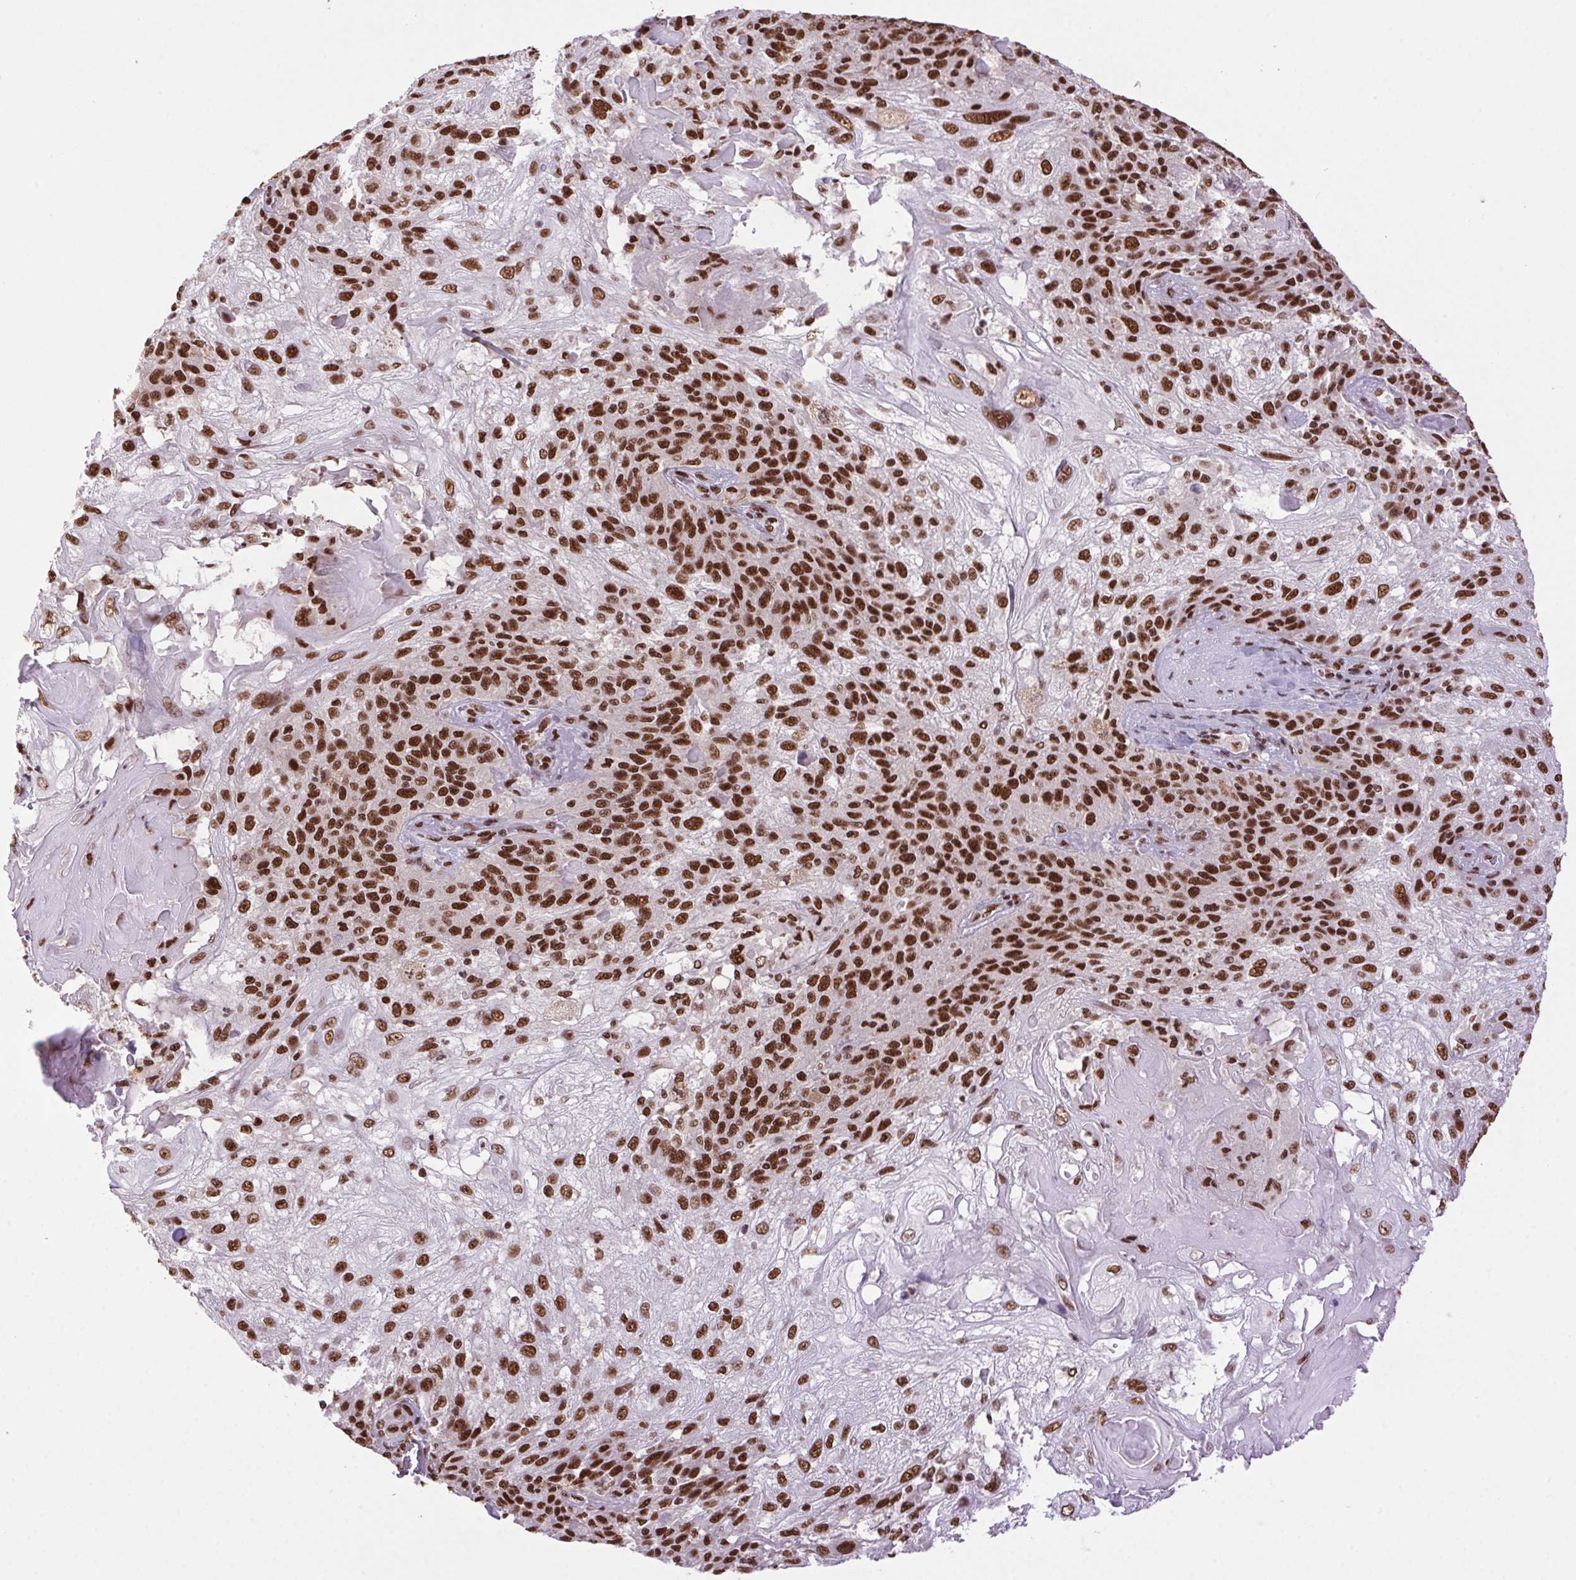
{"staining": {"intensity": "strong", "quantity": ">75%", "location": "nuclear"}, "tissue": "skin cancer", "cell_type": "Tumor cells", "image_type": "cancer", "snomed": [{"axis": "morphology", "description": "Normal tissue, NOS"}, {"axis": "morphology", "description": "Squamous cell carcinoma, NOS"}, {"axis": "topography", "description": "Skin"}], "caption": "There is high levels of strong nuclear expression in tumor cells of skin squamous cell carcinoma, as demonstrated by immunohistochemical staining (brown color).", "gene": "ZNF207", "patient": {"sex": "female", "age": 83}}